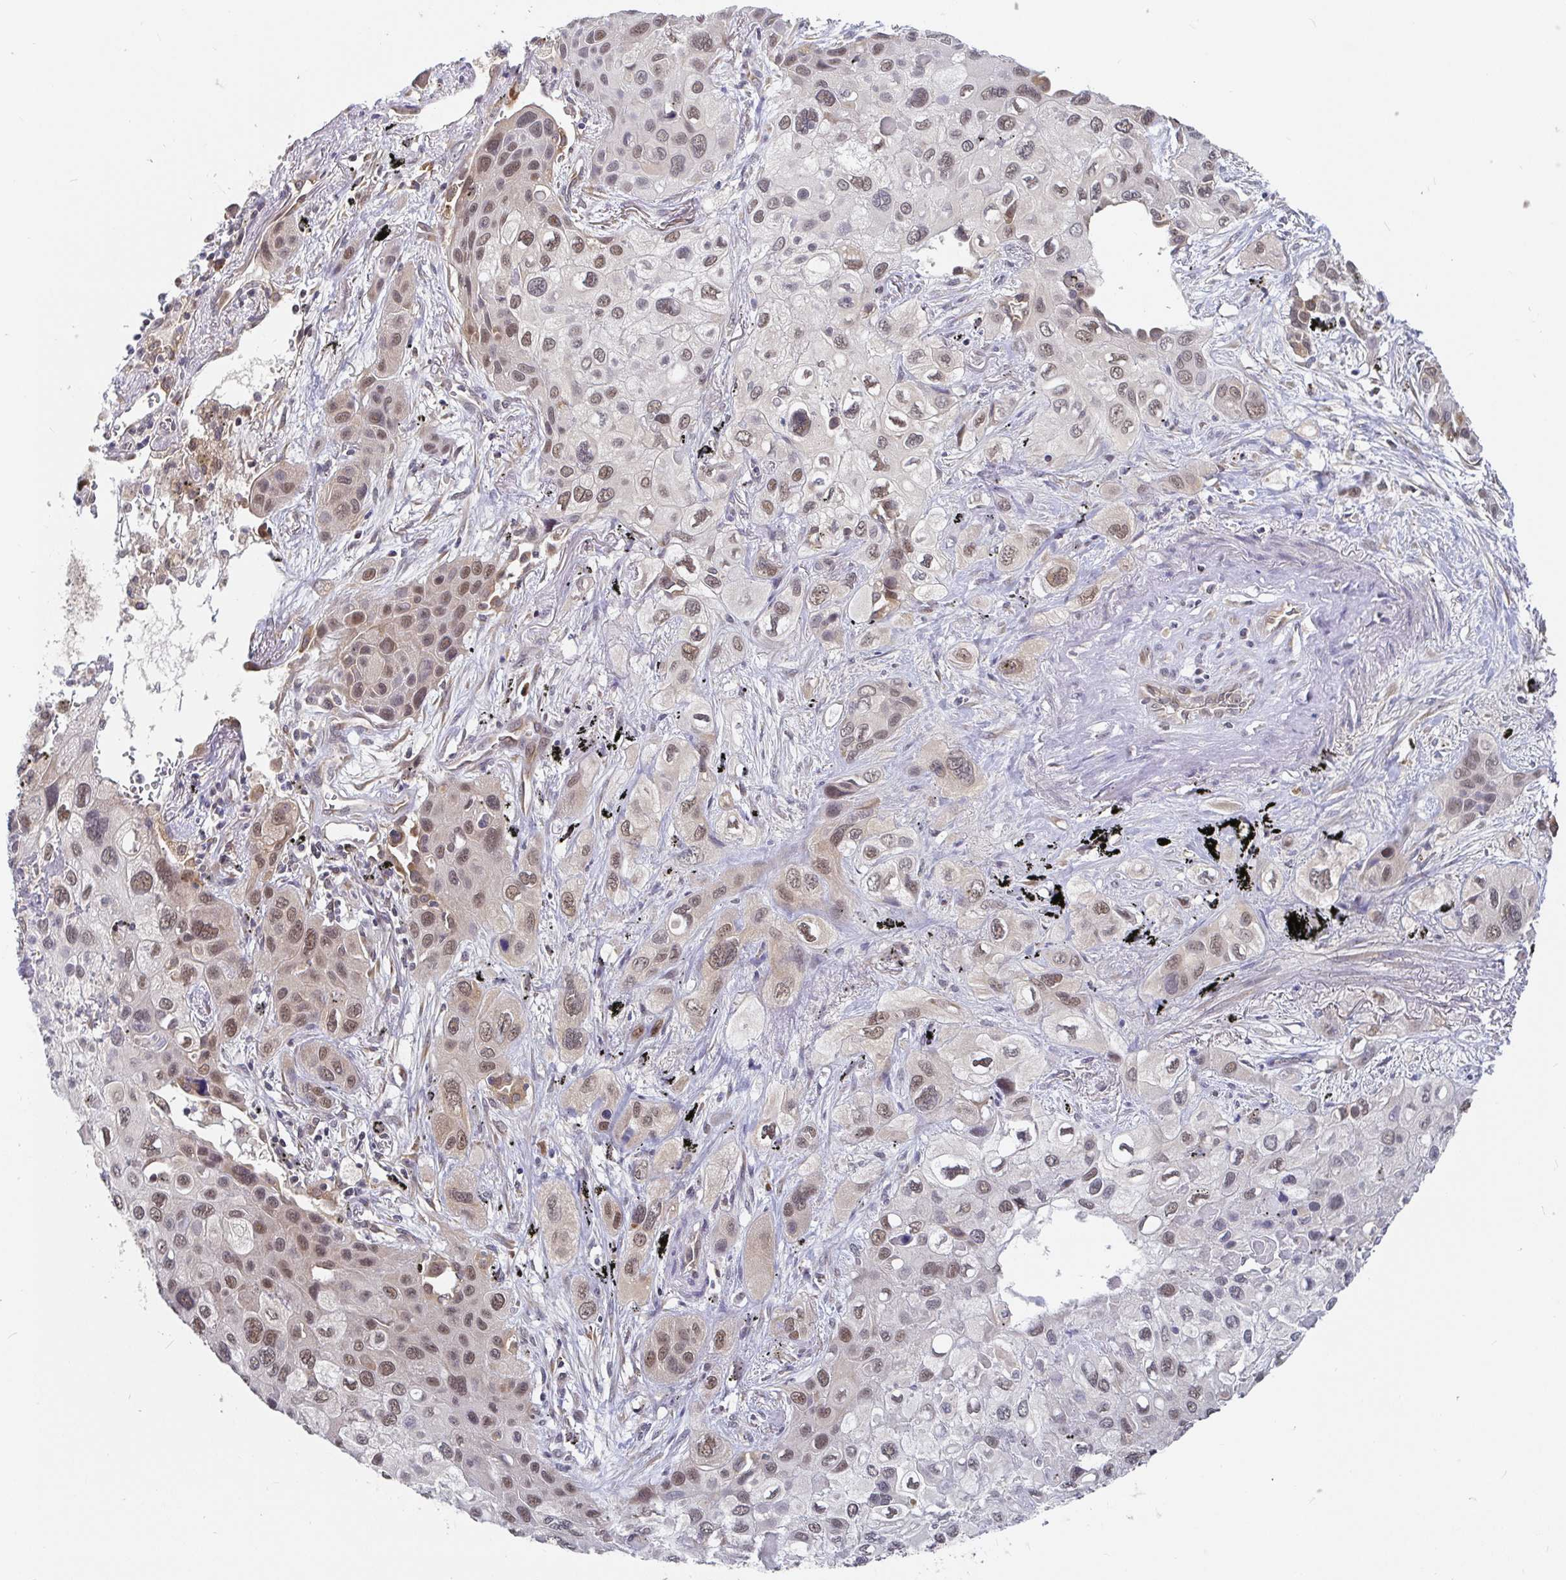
{"staining": {"intensity": "weak", "quantity": "25%-75%", "location": "nuclear"}, "tissue": "lung cancer", "cell_type": "Tumor cells", "image_type": "cancer", "snomed": [{"axis": "morphology", "description": "Squamous cell carcinoma, NOS"}, {"axis": "morphology", "description": "Squamous cell carcinoma, metastatic, NOS"}, {"axis": "topography", "description": "Lung"}], "caption": "An immunohistochemistry micrograph of neoplastic tissue is shown. Protein staining in brown labels weak nuclear positivity in lung metastatic squamous cell carcinoma within tumor cells. The staining is performed using DAB brown chromogen to label protein expression. The nuclei are counter-stained blue using hematoxylin.", "gene": "ALG1", "patient": {"sex": "male", "age": 59}}